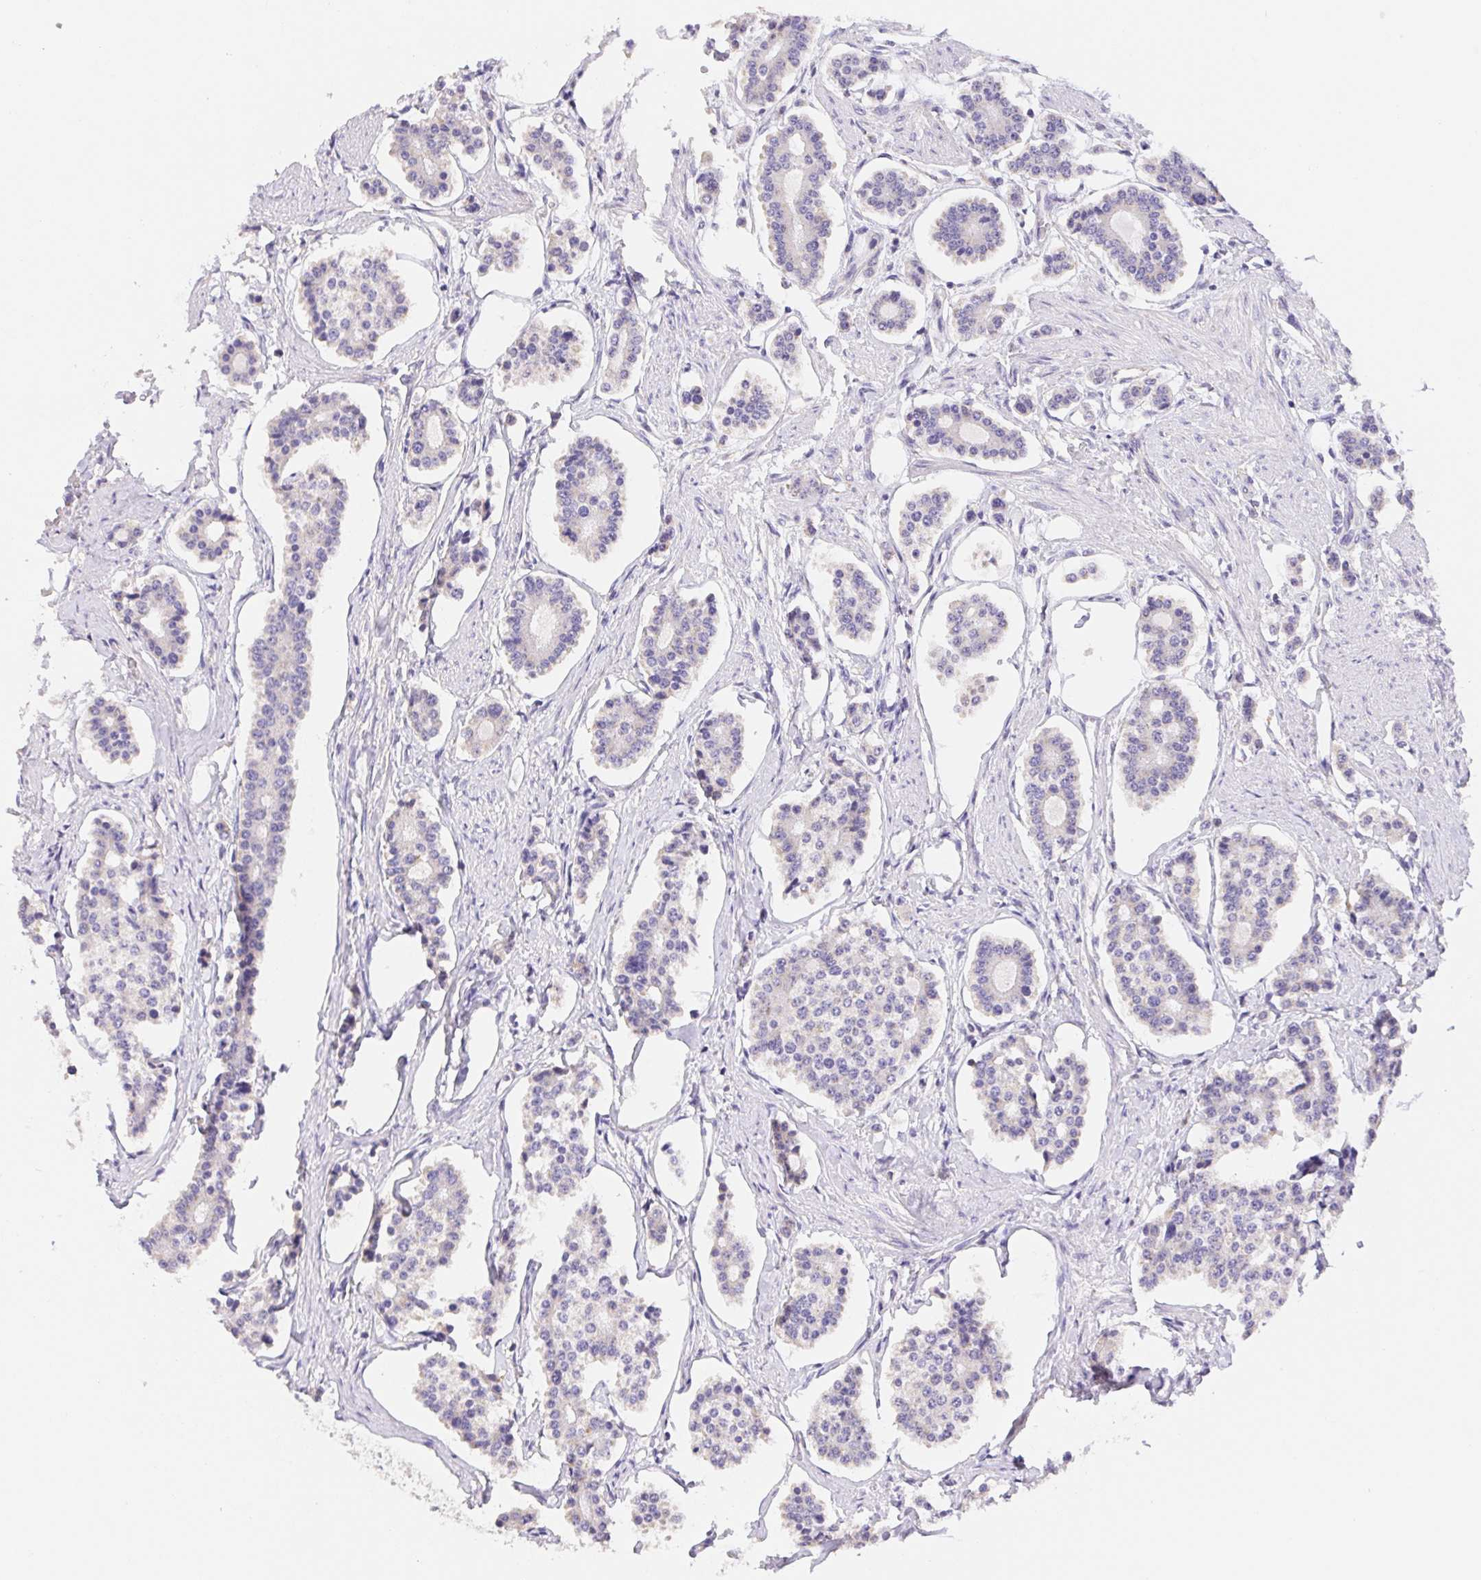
{"staining": {"intensity": "negative", "quantity": "none", "location": "none"}, "tissue": "carcinoid", "cell_type": "Tumor cells", "image_type": "cancer", "snomed": [{"axis": "morphology", "description": "Carcinoid, malignant, NOS"}, {"axis": "topography", "description": "Small intestine"}], "caption": "DAB (3,3'-diaminobenzidine) immunohistochemical staining of human carcinoid demonstrates no significant expression in tumor cells.", "gene": "FKBP6", "patient": {"sex": "female", "age": 65}}